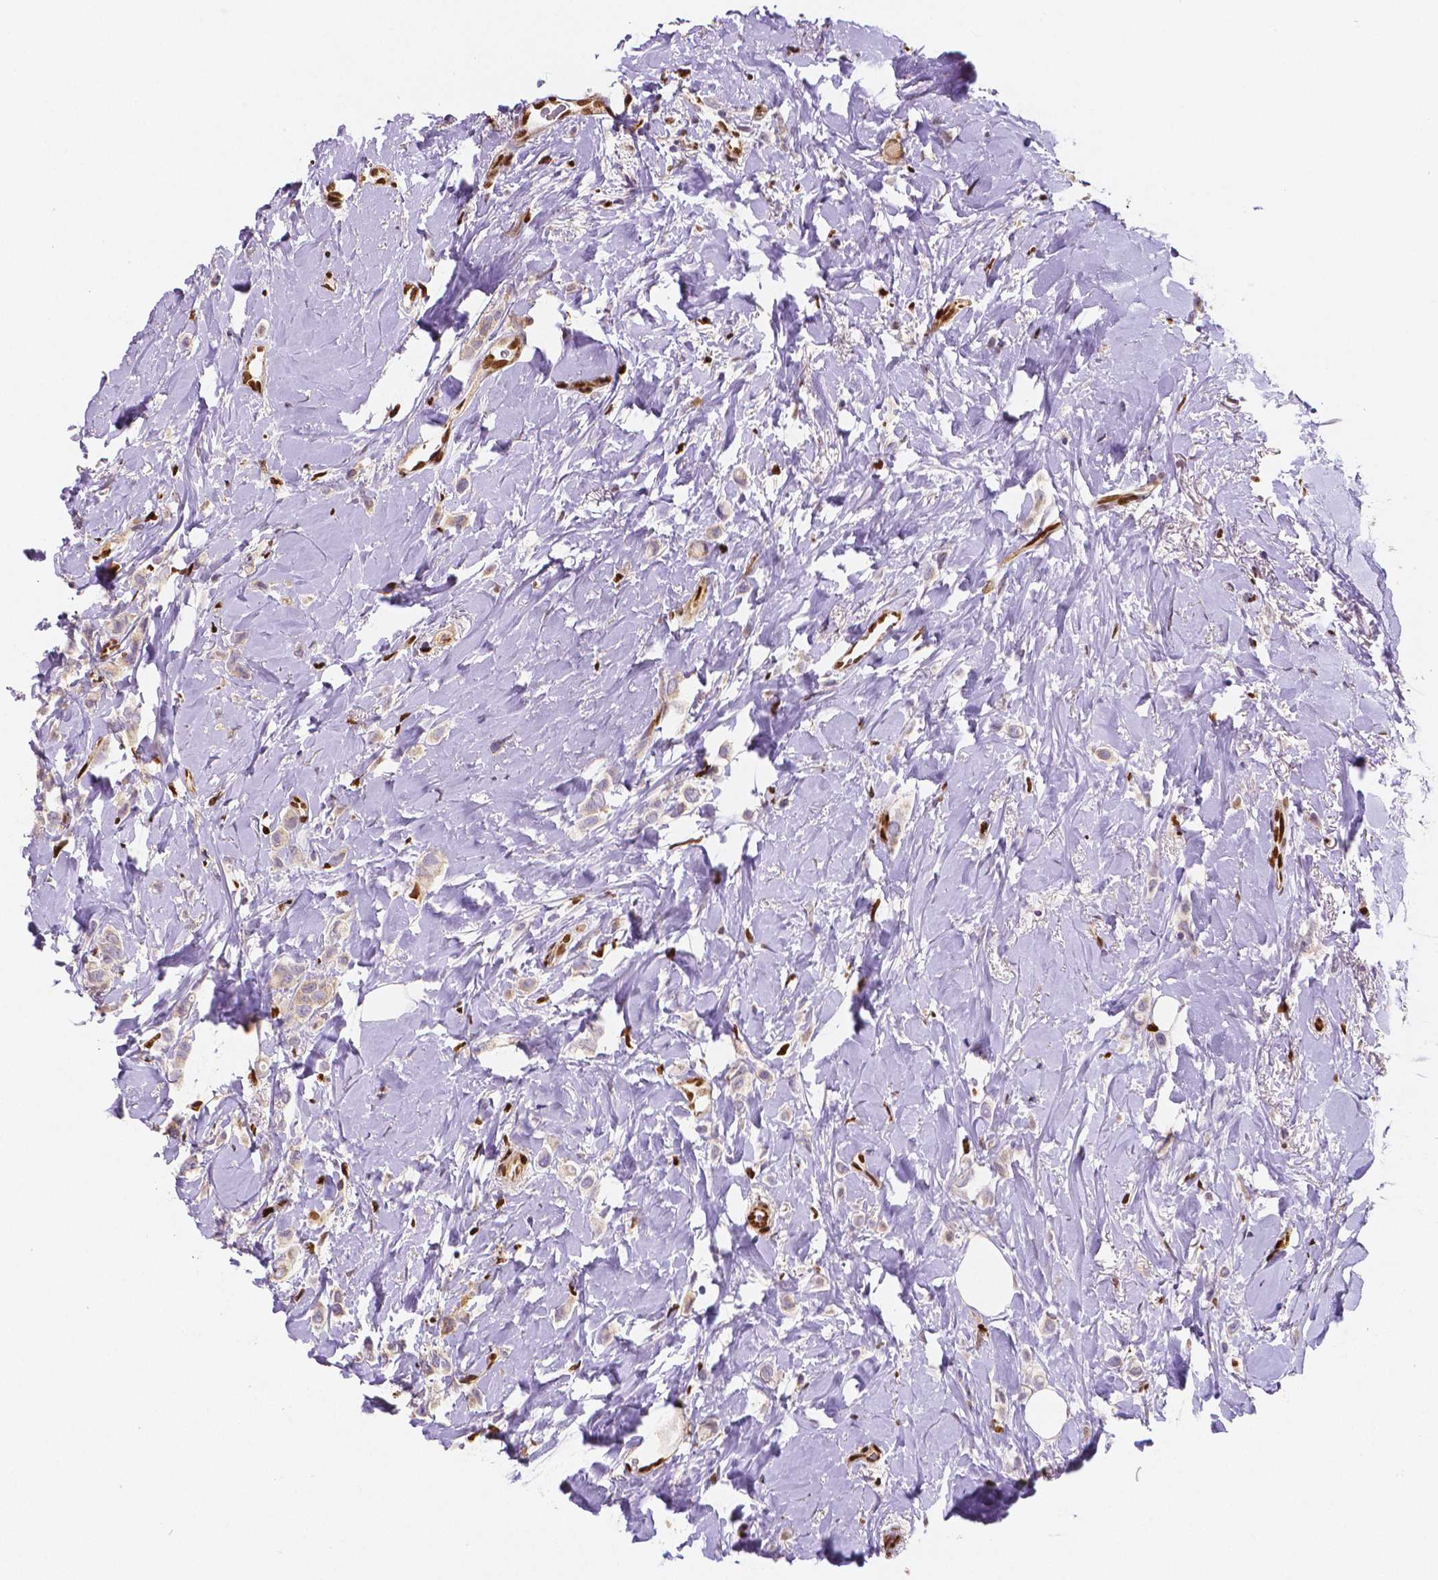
{"staining": {"intensity": "weak", "quantity": "25%-75%", "location": "cytoplasmic/membranous"}, "tissue": "breast cancer", "cell_type": "Tumor cells", "image_type": "cancer", "snomed": [{"axis": "morphology", "description": "Lobular carcinoma"}, {"axis": "topography", "description": "Breast"}], "caption": "The immunohistochemical stain highlights weak cytoplasmic/membranous staining in tumor cells of lobular carcinoma (breast) tissue.", "gene": "MEF2C", "patient": {"sex": "female", "age": 66}}